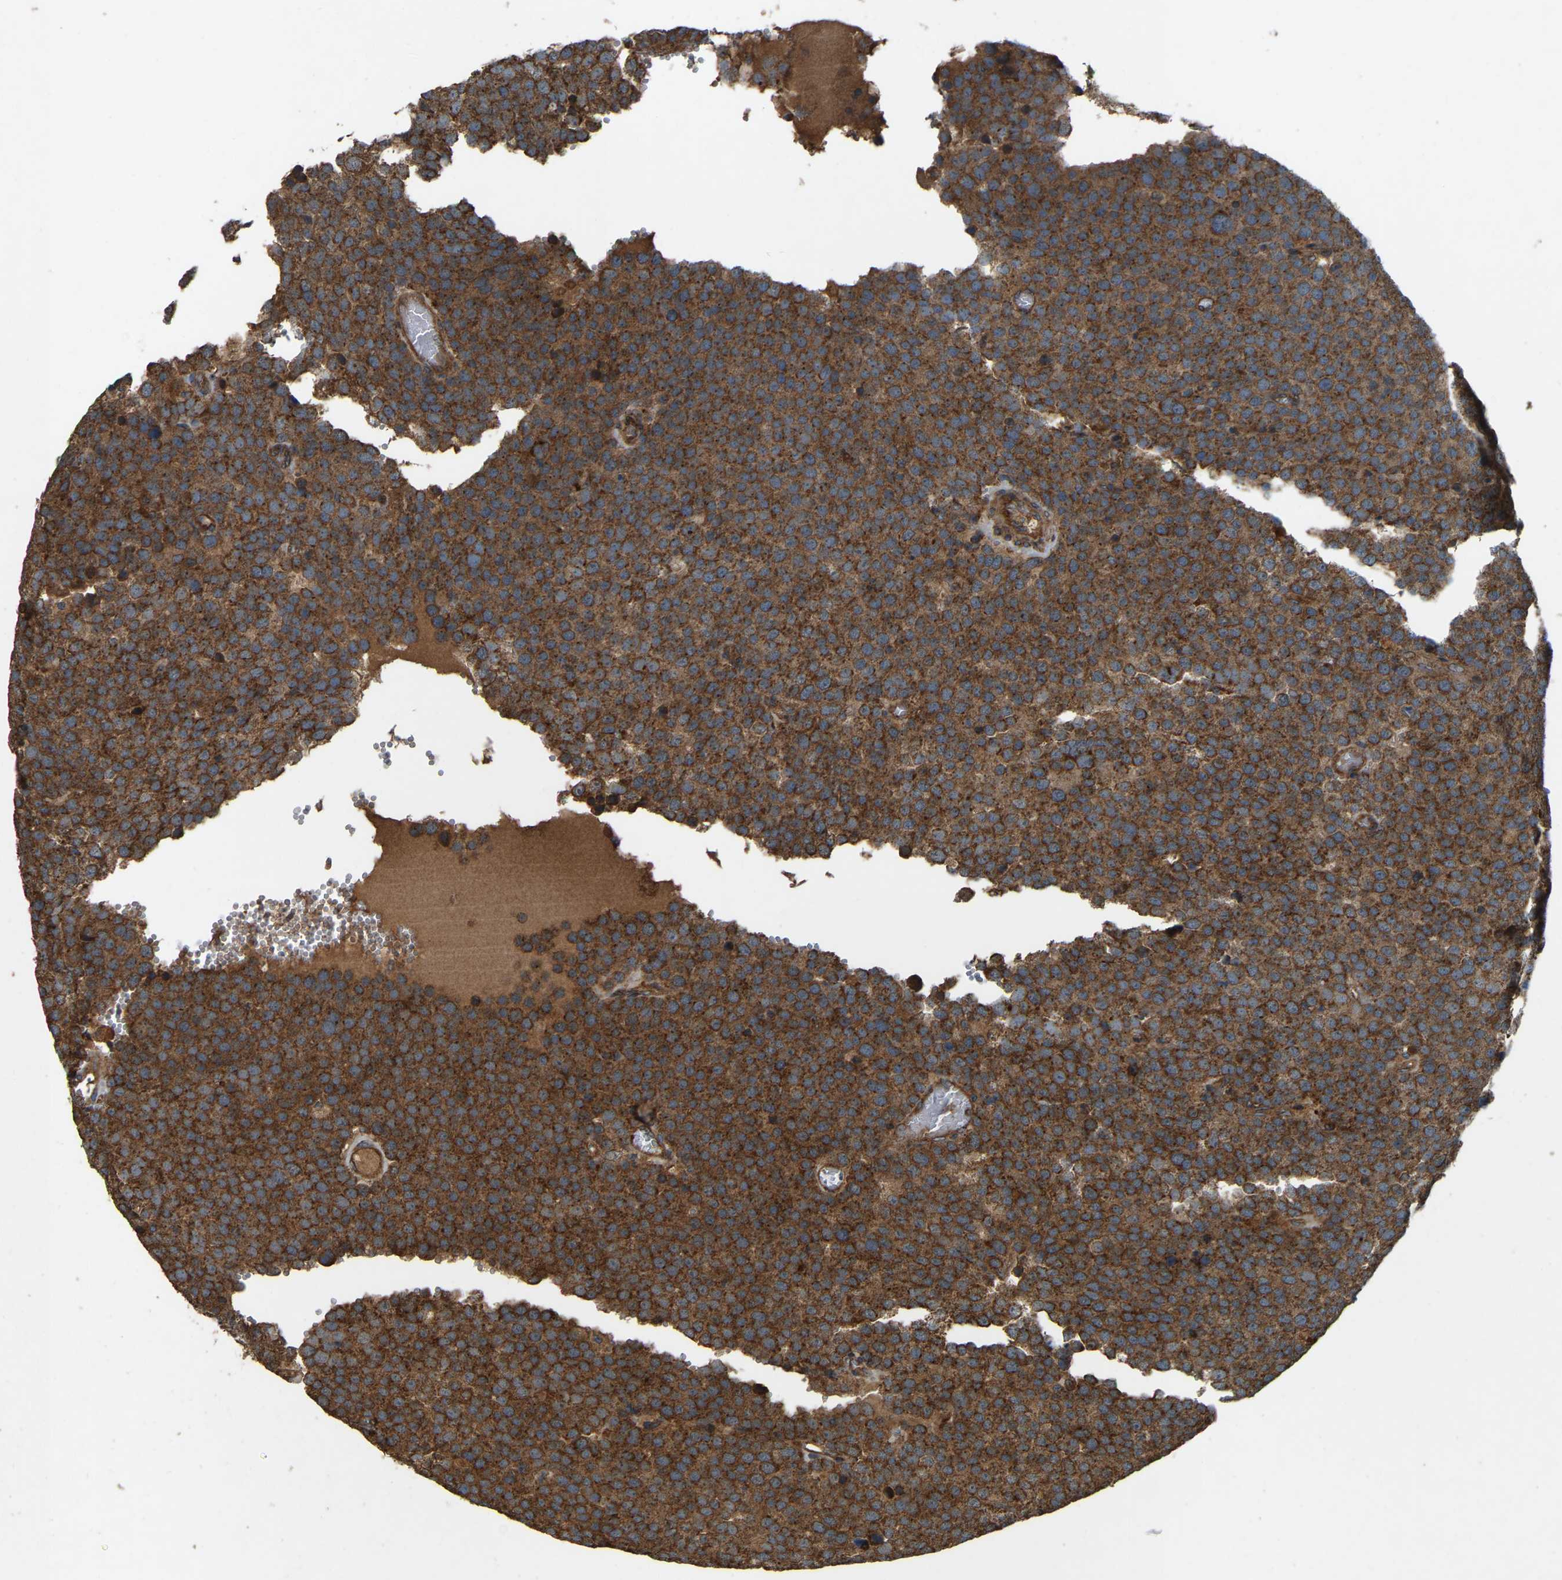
{"staining": {"intensity": "strong", "quantity": ">75%", "location": "cytoplasmic/membranous"}, "tissue": "testis cancer", "cell_type": "Tumor cells", "image_type": "cancer", "snomed": [{"axis": "morphology", "description": "Normal tissue, NOS"}, {"axis": "morphology", "description": "Seminoma, NOS"}, {"axis": "topography", "description": "Testis"}], "caption": "Protein analysis of seminoma (testis) tissue reveals strong cytoplasmic/membranous positivity in approximately >75% of tumor cells.", "gene": "SAMD9L", "patient": {"sex": "male", "age": 71}}